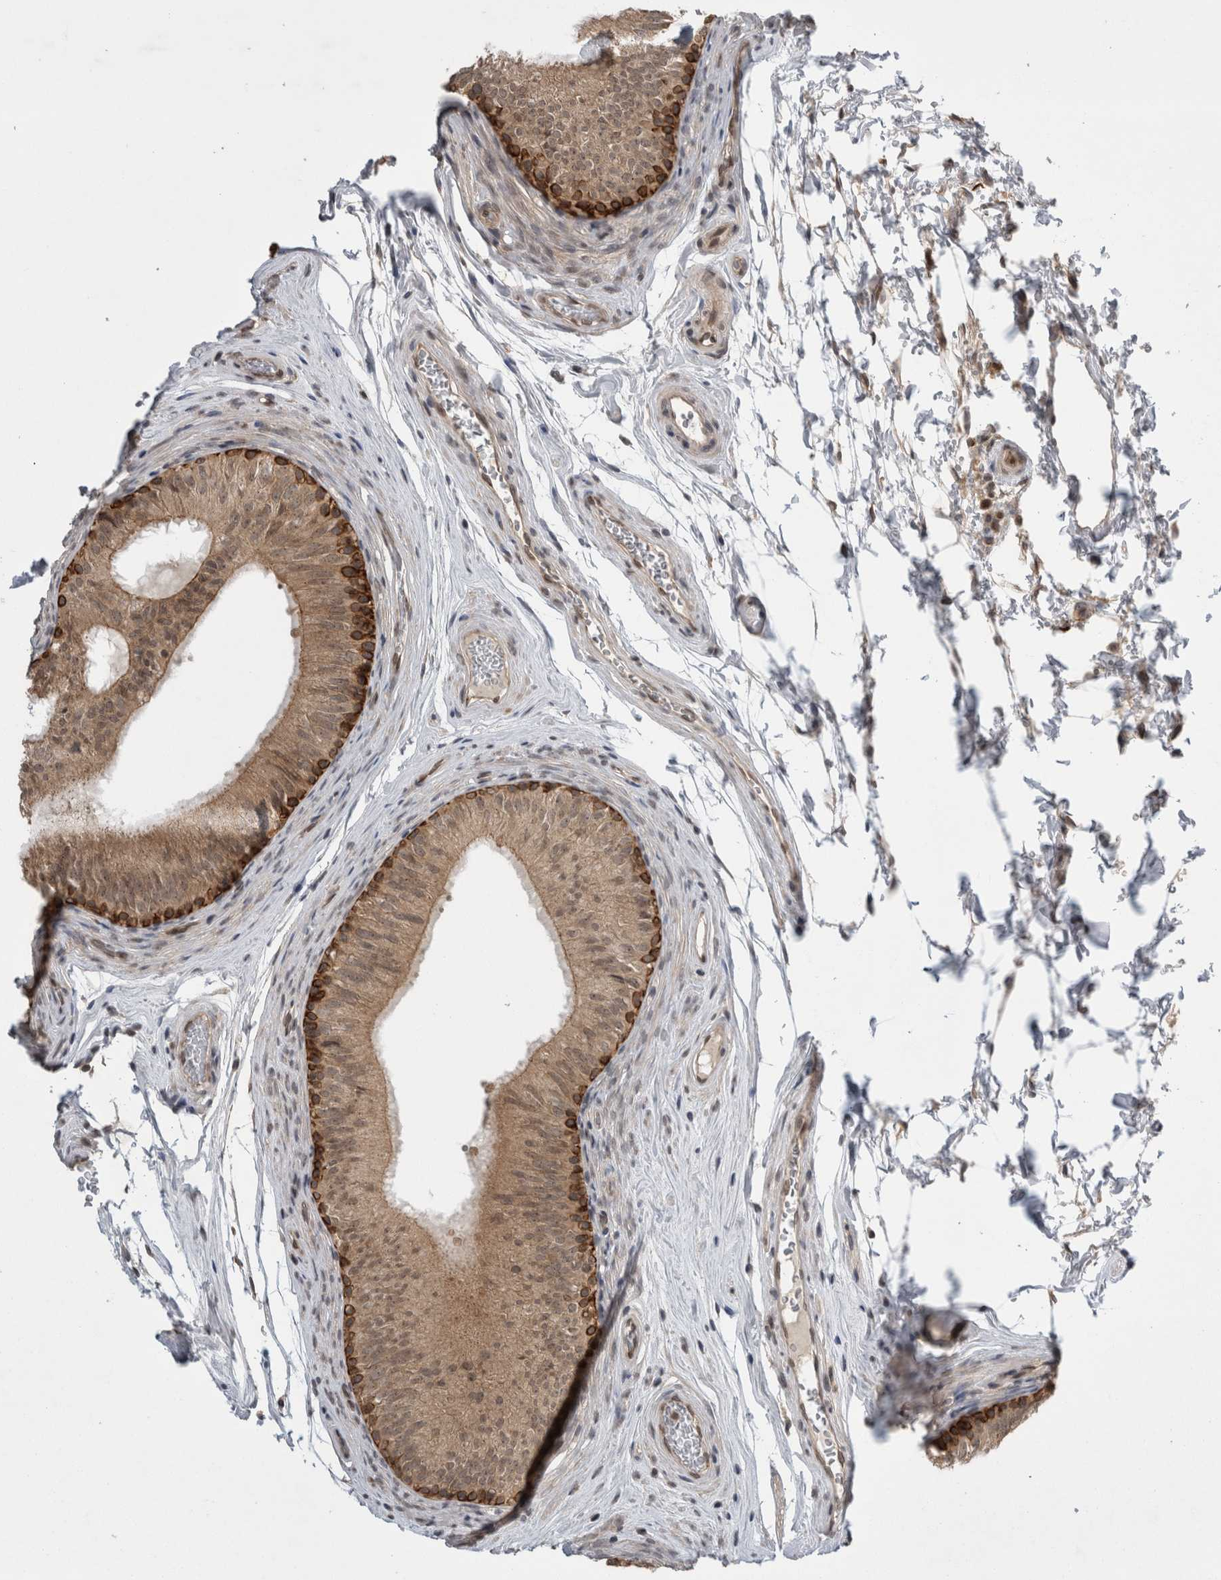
{"staining": {"intensity": "moderate", "quantity": ">75%", "location": "cytoplasmic/membranous,nuclear"}, "tissue": "epididymis", "cell_type": "Glandular cells", "image_type": "normal", "snomed": [{"axis": "morphology", "description": "Normal tissue, NOS"}, {"axis": "topography", "description": "Epididymis"}], "caption": "Protein expression analysis of unremarkable human epididymis reveals moderate cytoplasmic/membranous,nuclear positivity in about >75% of glandular cells. The staining was performed using DAB to visualize the protein expression in brown, while the nuclei were stained in blue with hematoxylin (Magnification: 20x).", "gene": "ZNF341", "patient": {"sex": "male", "age": 36}}